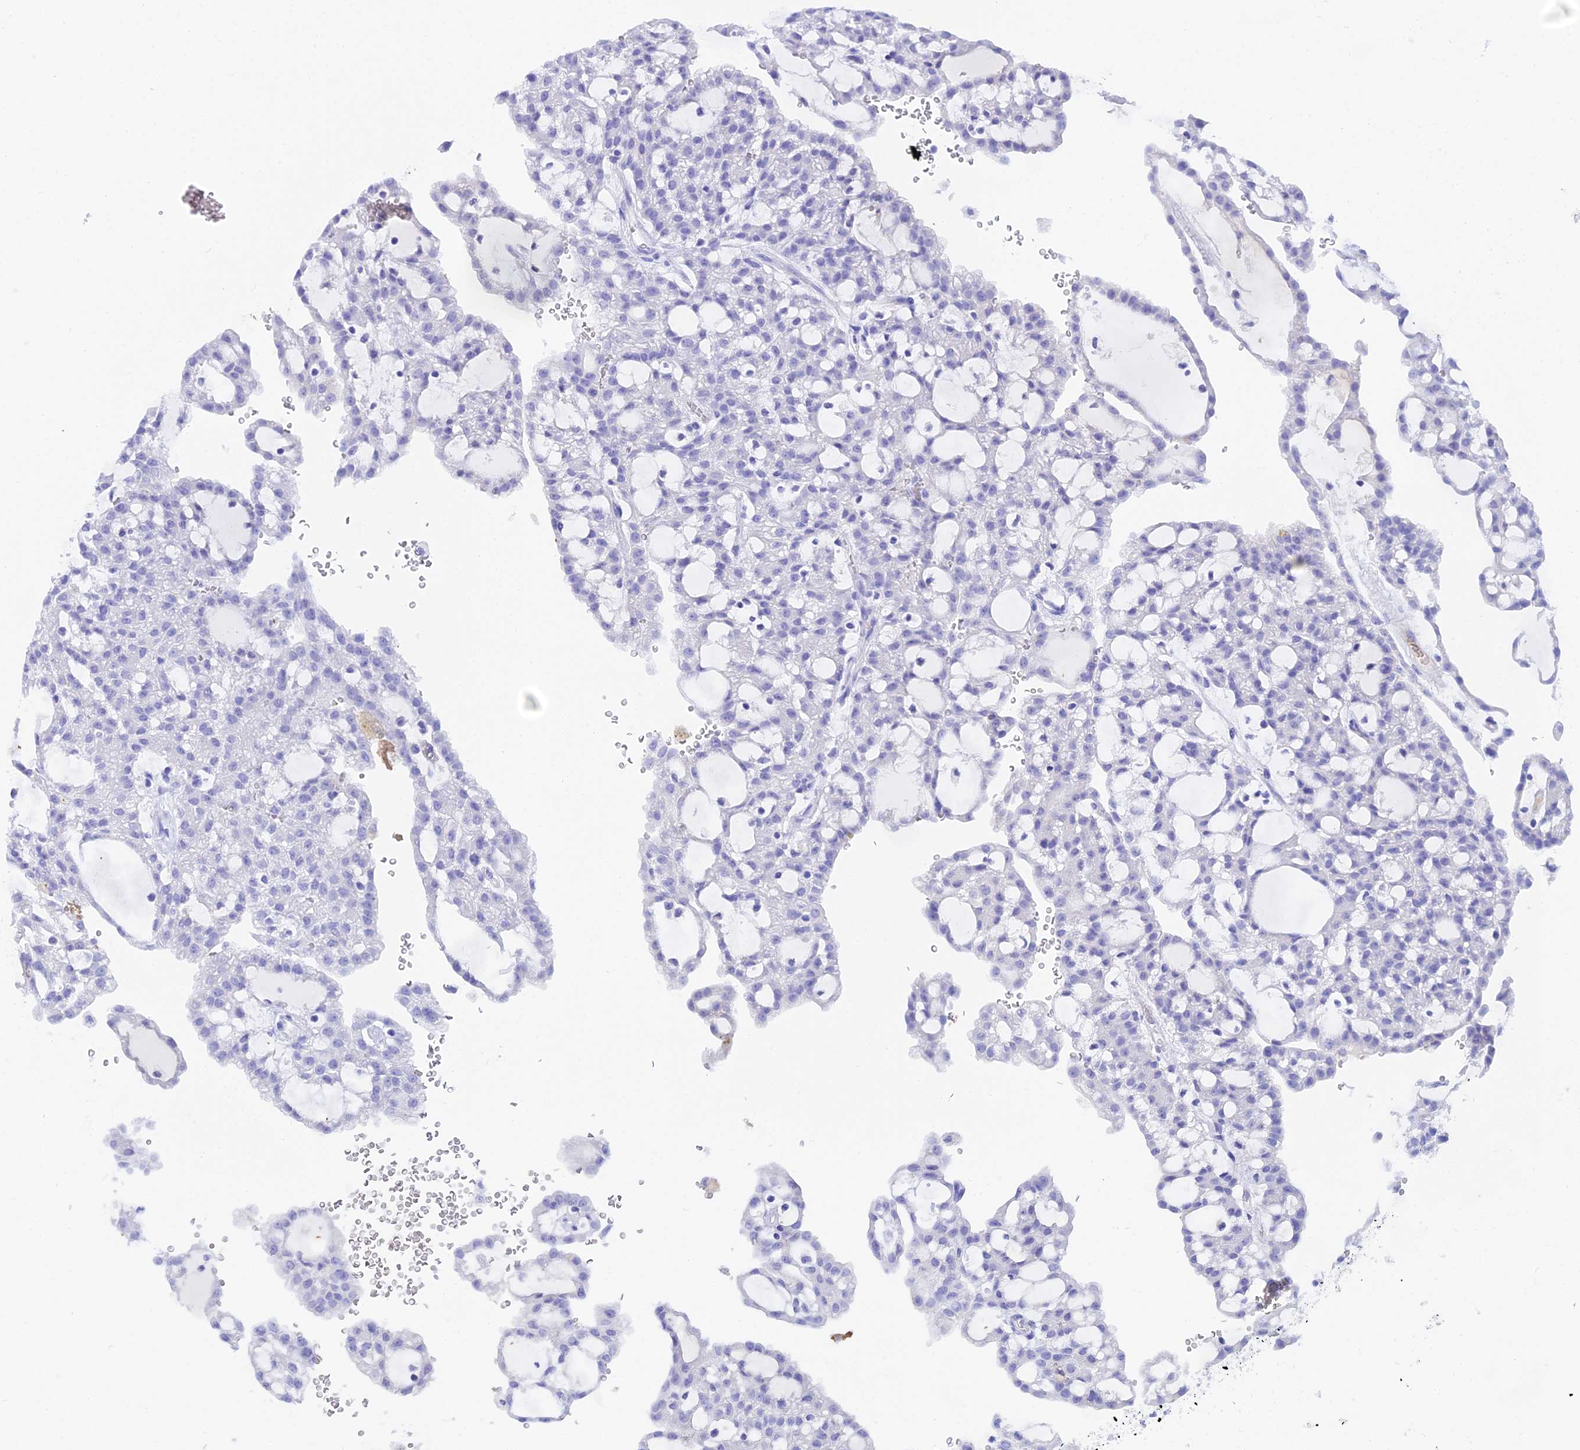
{"staining": {"intensity": "negative", "quantity": "none", "location": "none"}, "tissue": "renal cancer", "cell_type": "Tumor cells", "image_type": "cancer", "snomed": [{"axis": "morphology", "description": "Adenocarcinoma, NOS"}, {"axis": "topography", "description": "Kidney"}], "caption": "Immunohistochemistry image of renal adenocarcinoma stained for a protein (brown), which demonstrates no expression in tumor cells.", "gene": "REG1A", "patient": {"sex": "male", "age": 63}}